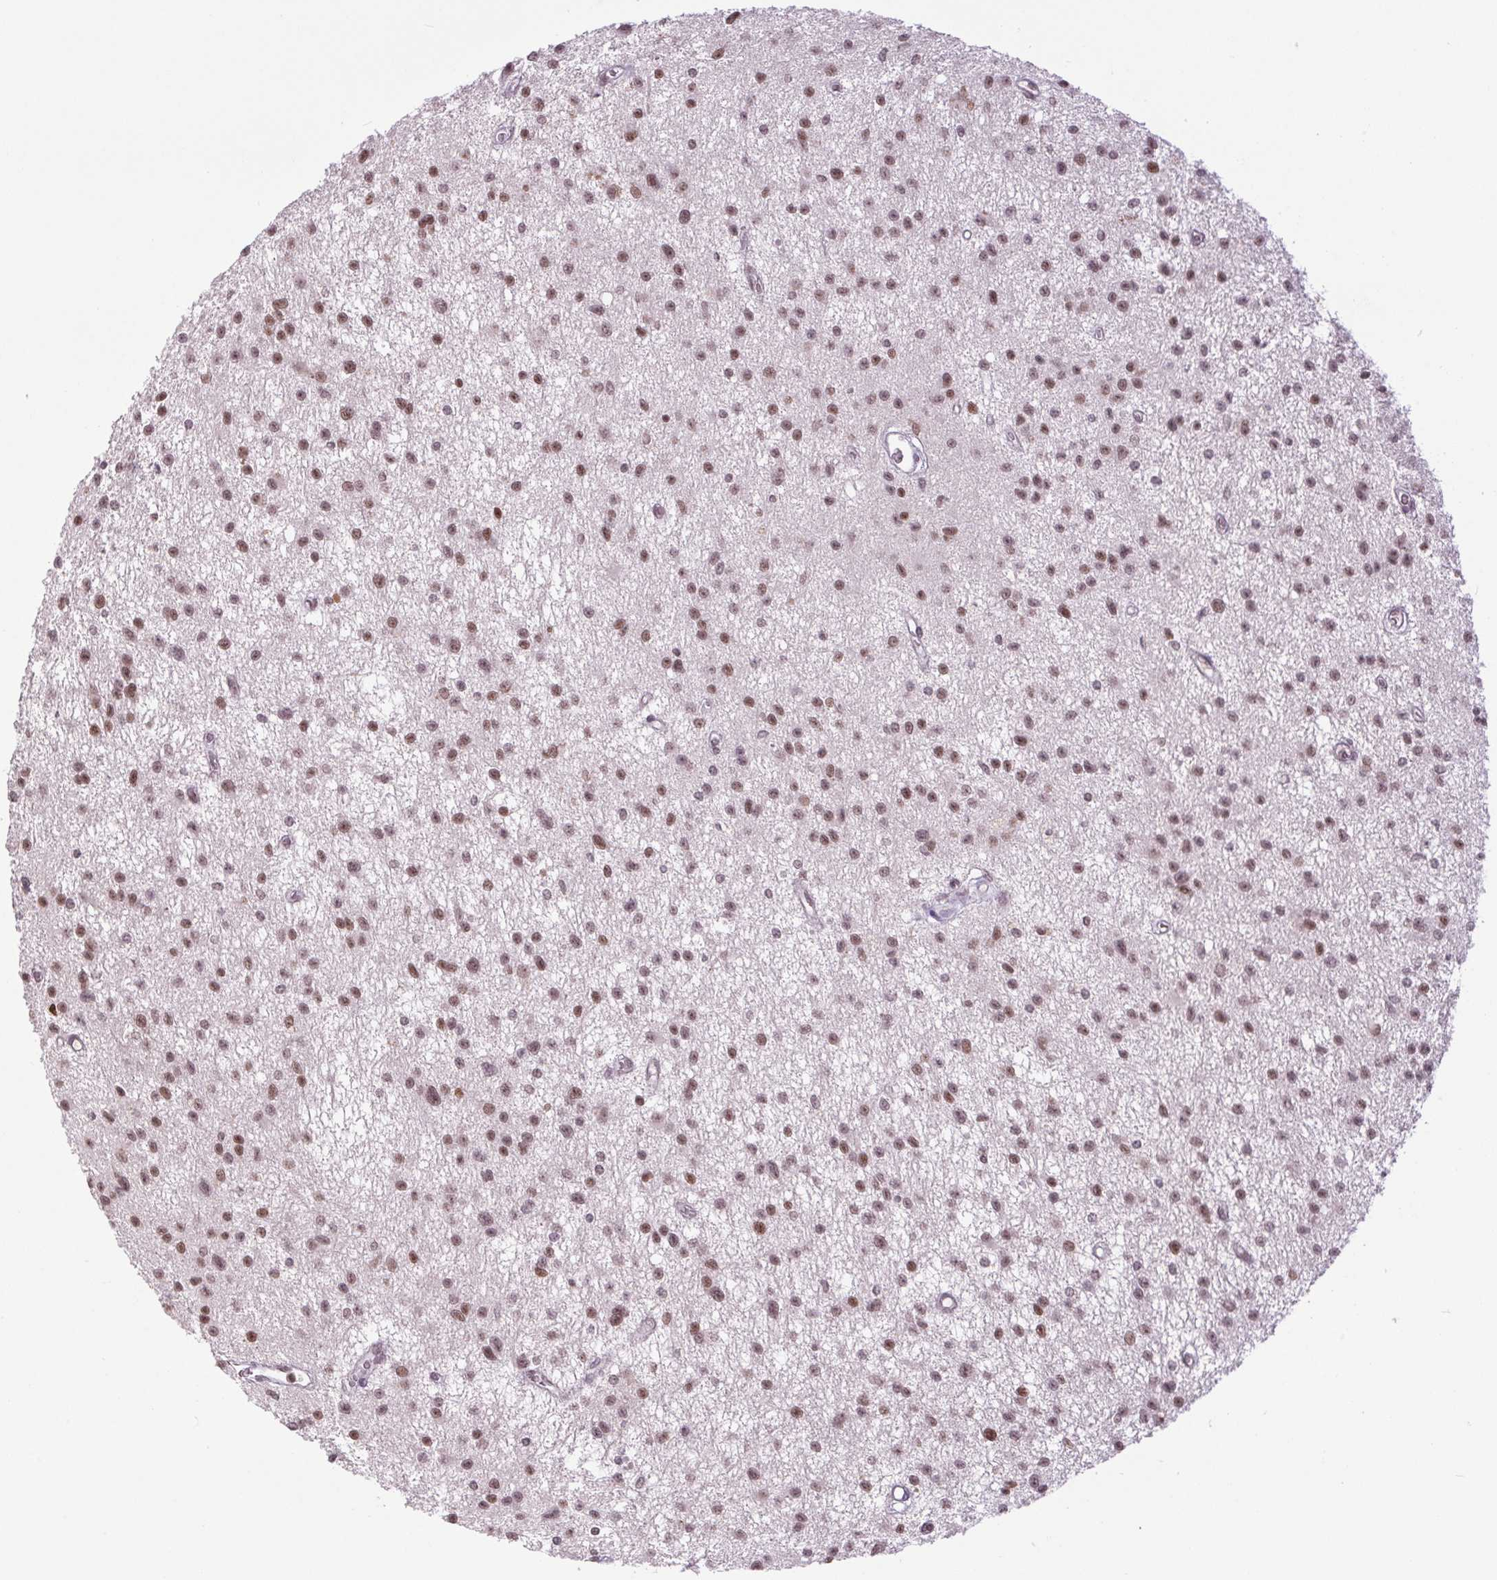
{"staining": {"intensity": "moderate", "quantity": ">75%", "location": "nuclear"}, "tissue": "glioma", "cell_type": "Tumor cells", "image_type": "cancer", "snomed": [{"axis": "morphology", "description": "Glioma, malignant, Low grade"}, {"axis": "topography", "description": "Brain"}], "caption": "Tumor cells demonstrate medium levels of moderate nuclear expression in about >75% of cells in human glioma.", "gene": "SMIM6", "patient": {"sex": "male", "age": 43}}